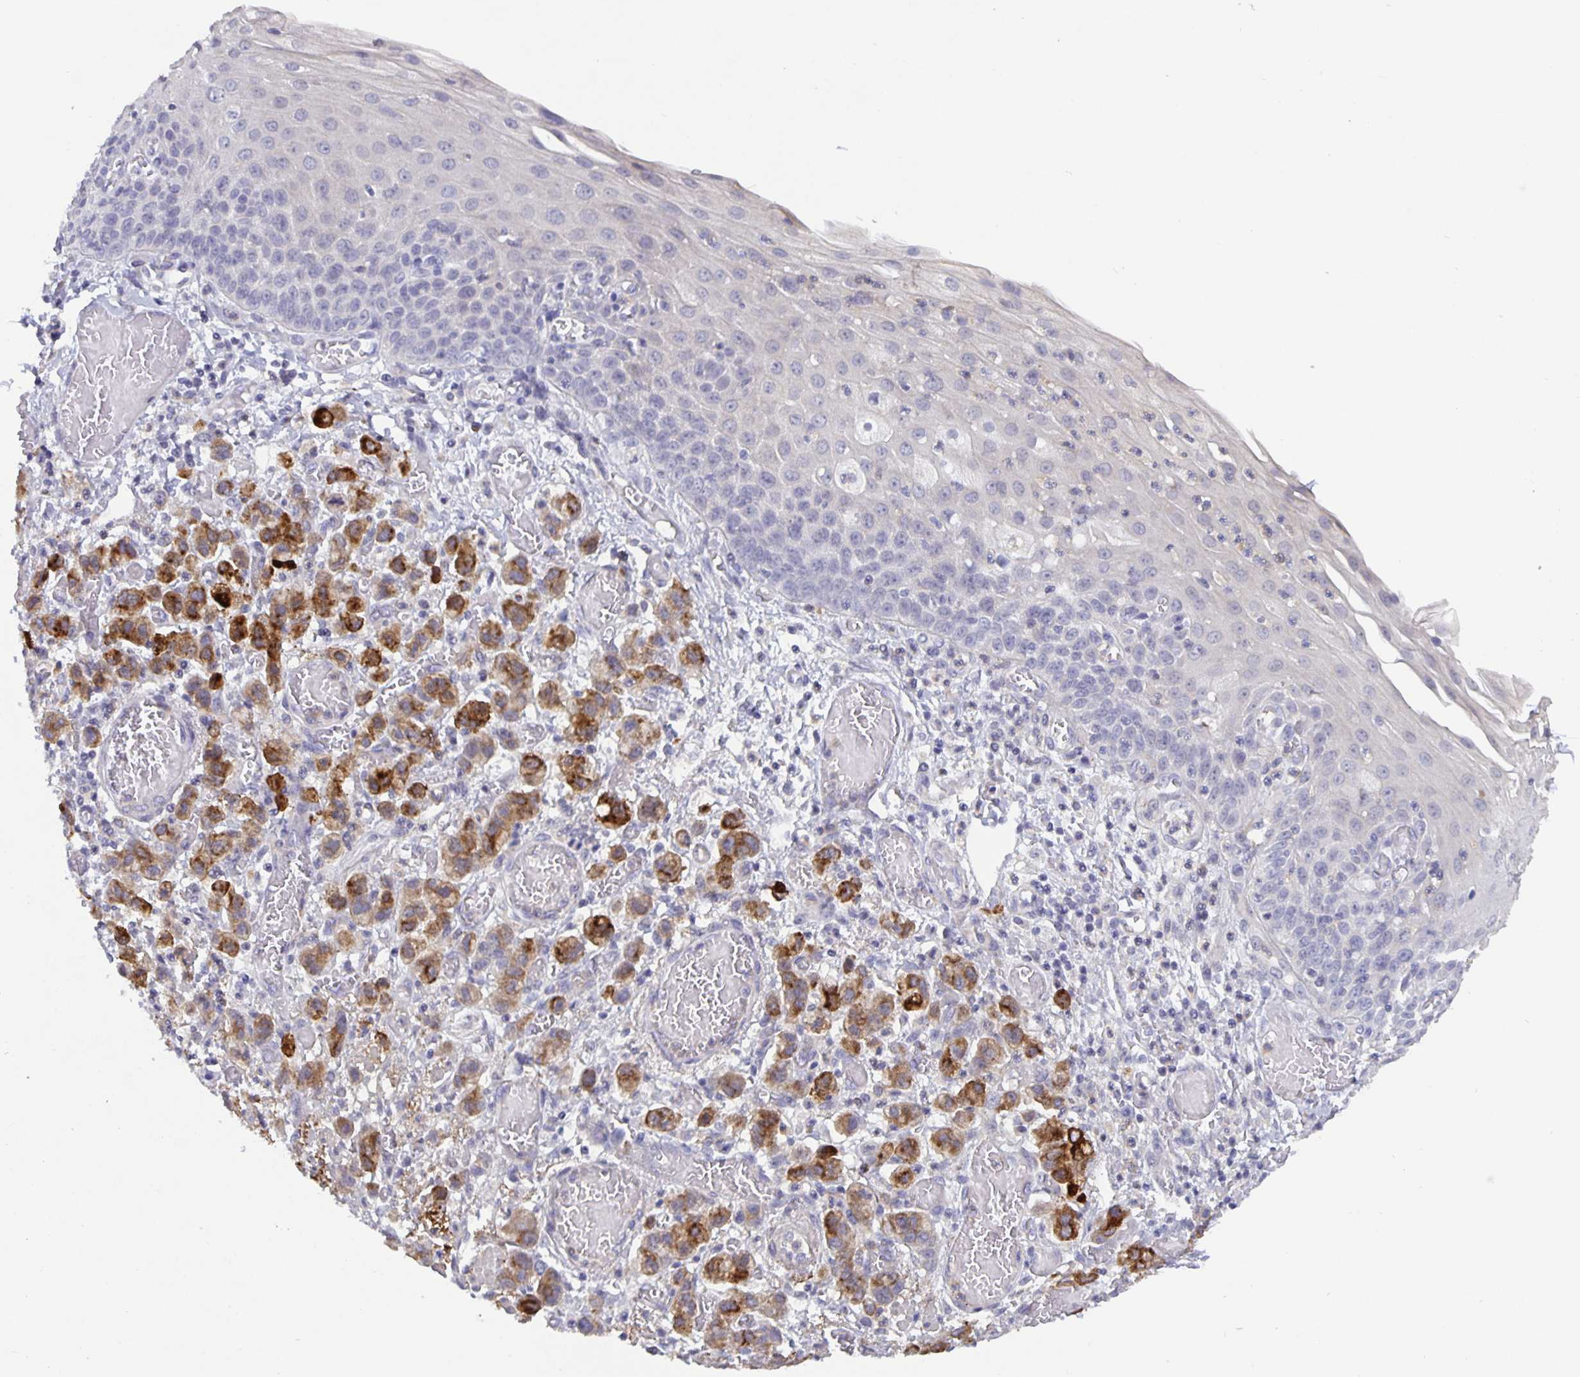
{"staining": {"intensity": "negative", "quantity": "none", "location": "none"}, "tissue": "esophagus", "cell_type": "Squamous epithelial cells", "image_type": "normal", "snomed": [{"axis": "morphology", "description": "Normal tissue, NOS"}, {"axis": "morphology", "description": "Adenocarcinoma, NOS"}, {"axis": "topography", "description": "Esophagus"}], "caption": "Immunohistochemistry histopathology image of unremarkable human esophagus stained for a protein (brown), which displays no positivity in squamous epithelial cells.", "gene": "GDF15", "patient": {"sex": "male", "age": 81}}